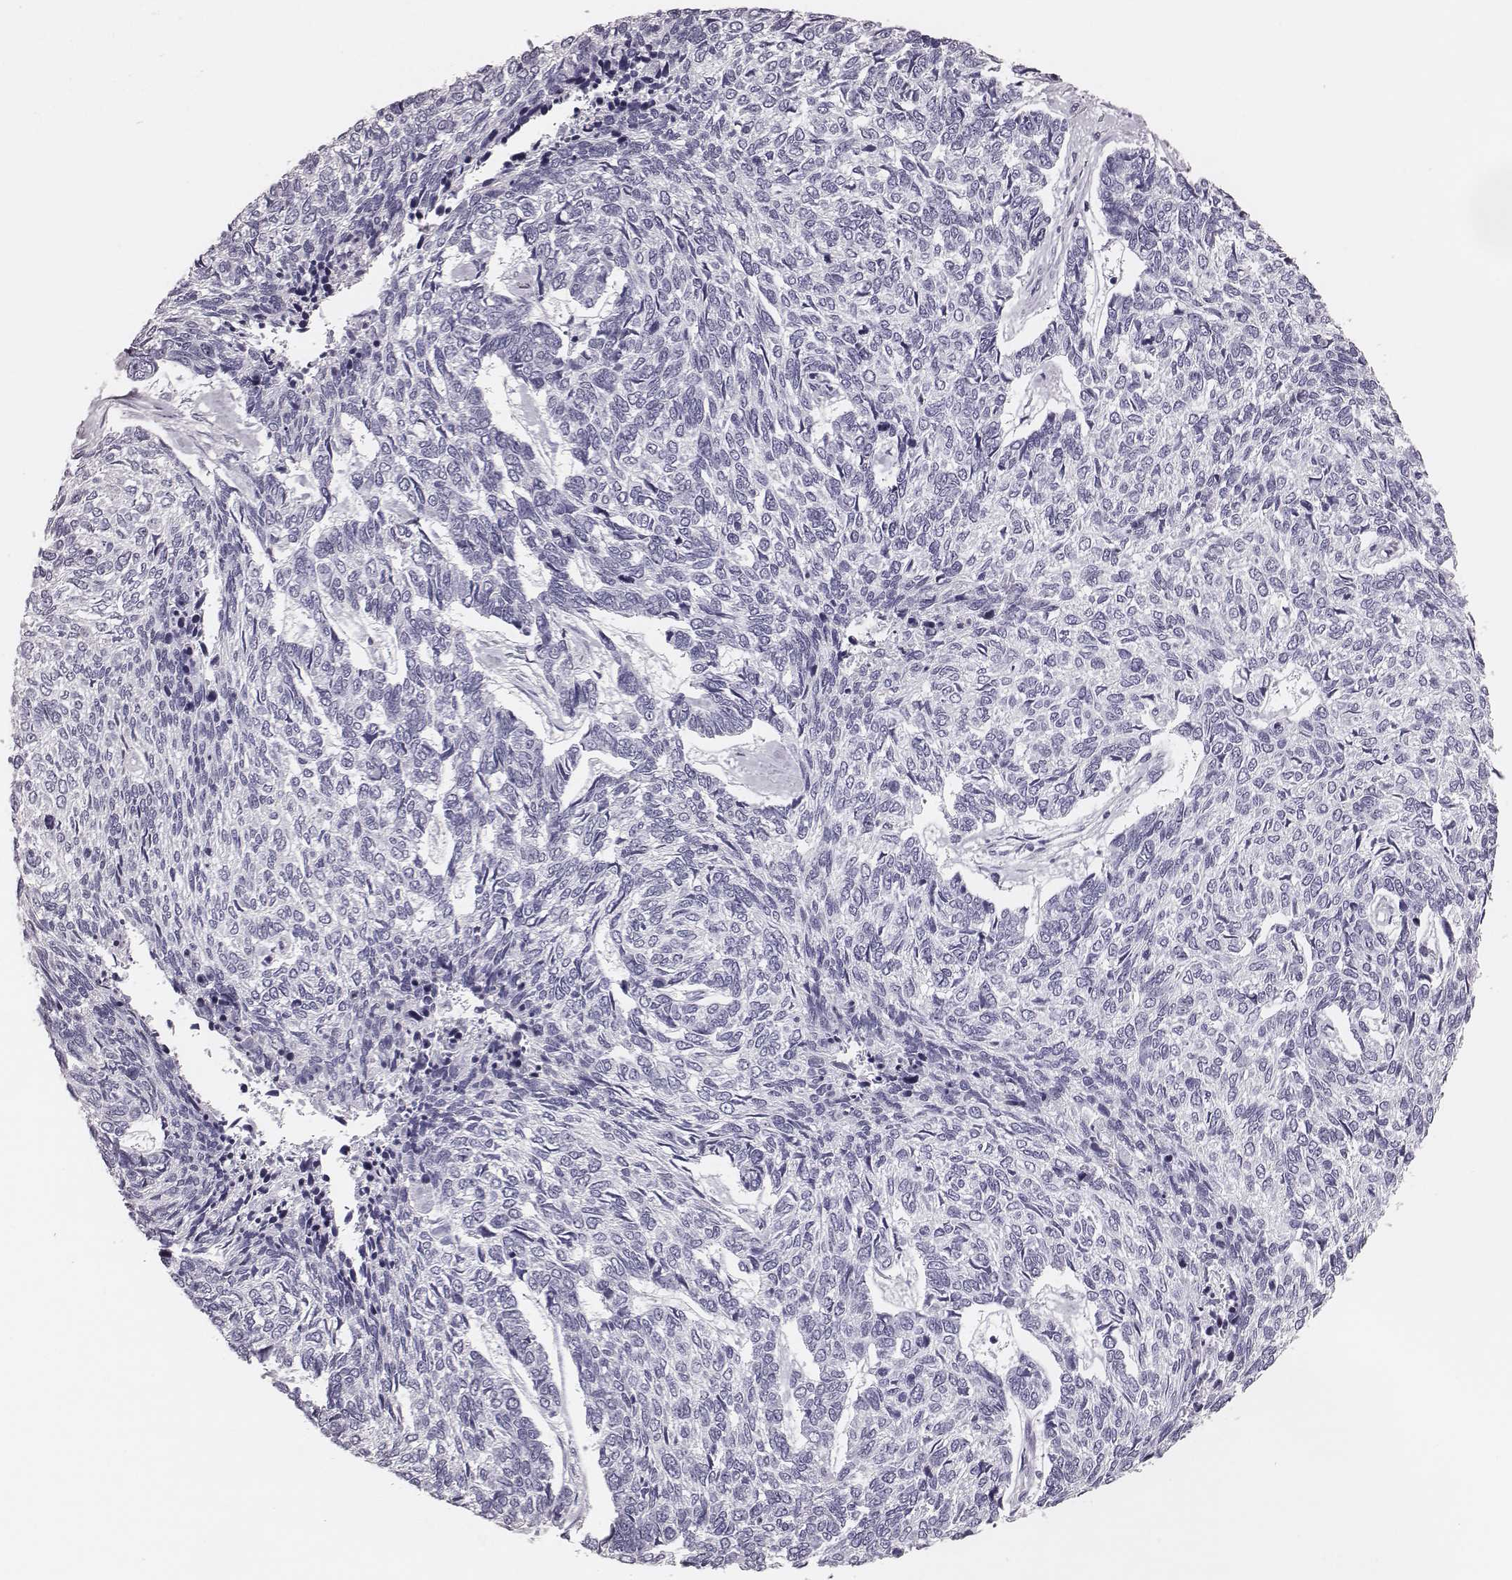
{"staining": {"intensity": "negative", "quantity": "none", "location": "none"}, "tissue": "skin cancer", "cell_type": "Tumor cells", "image_type": "cancer", "snomed": [{"axis": "morphology", "description": "Basal cell carcinoma"}, {"axis": "topography", "description": "Skin"}], "caption": "Immunohistochemistry of human basal cell carcinoma (skin) demonstrates no staining in tumor cells.", "gene": "CSH1", "patient": {"sex": "female", "age": 65}}